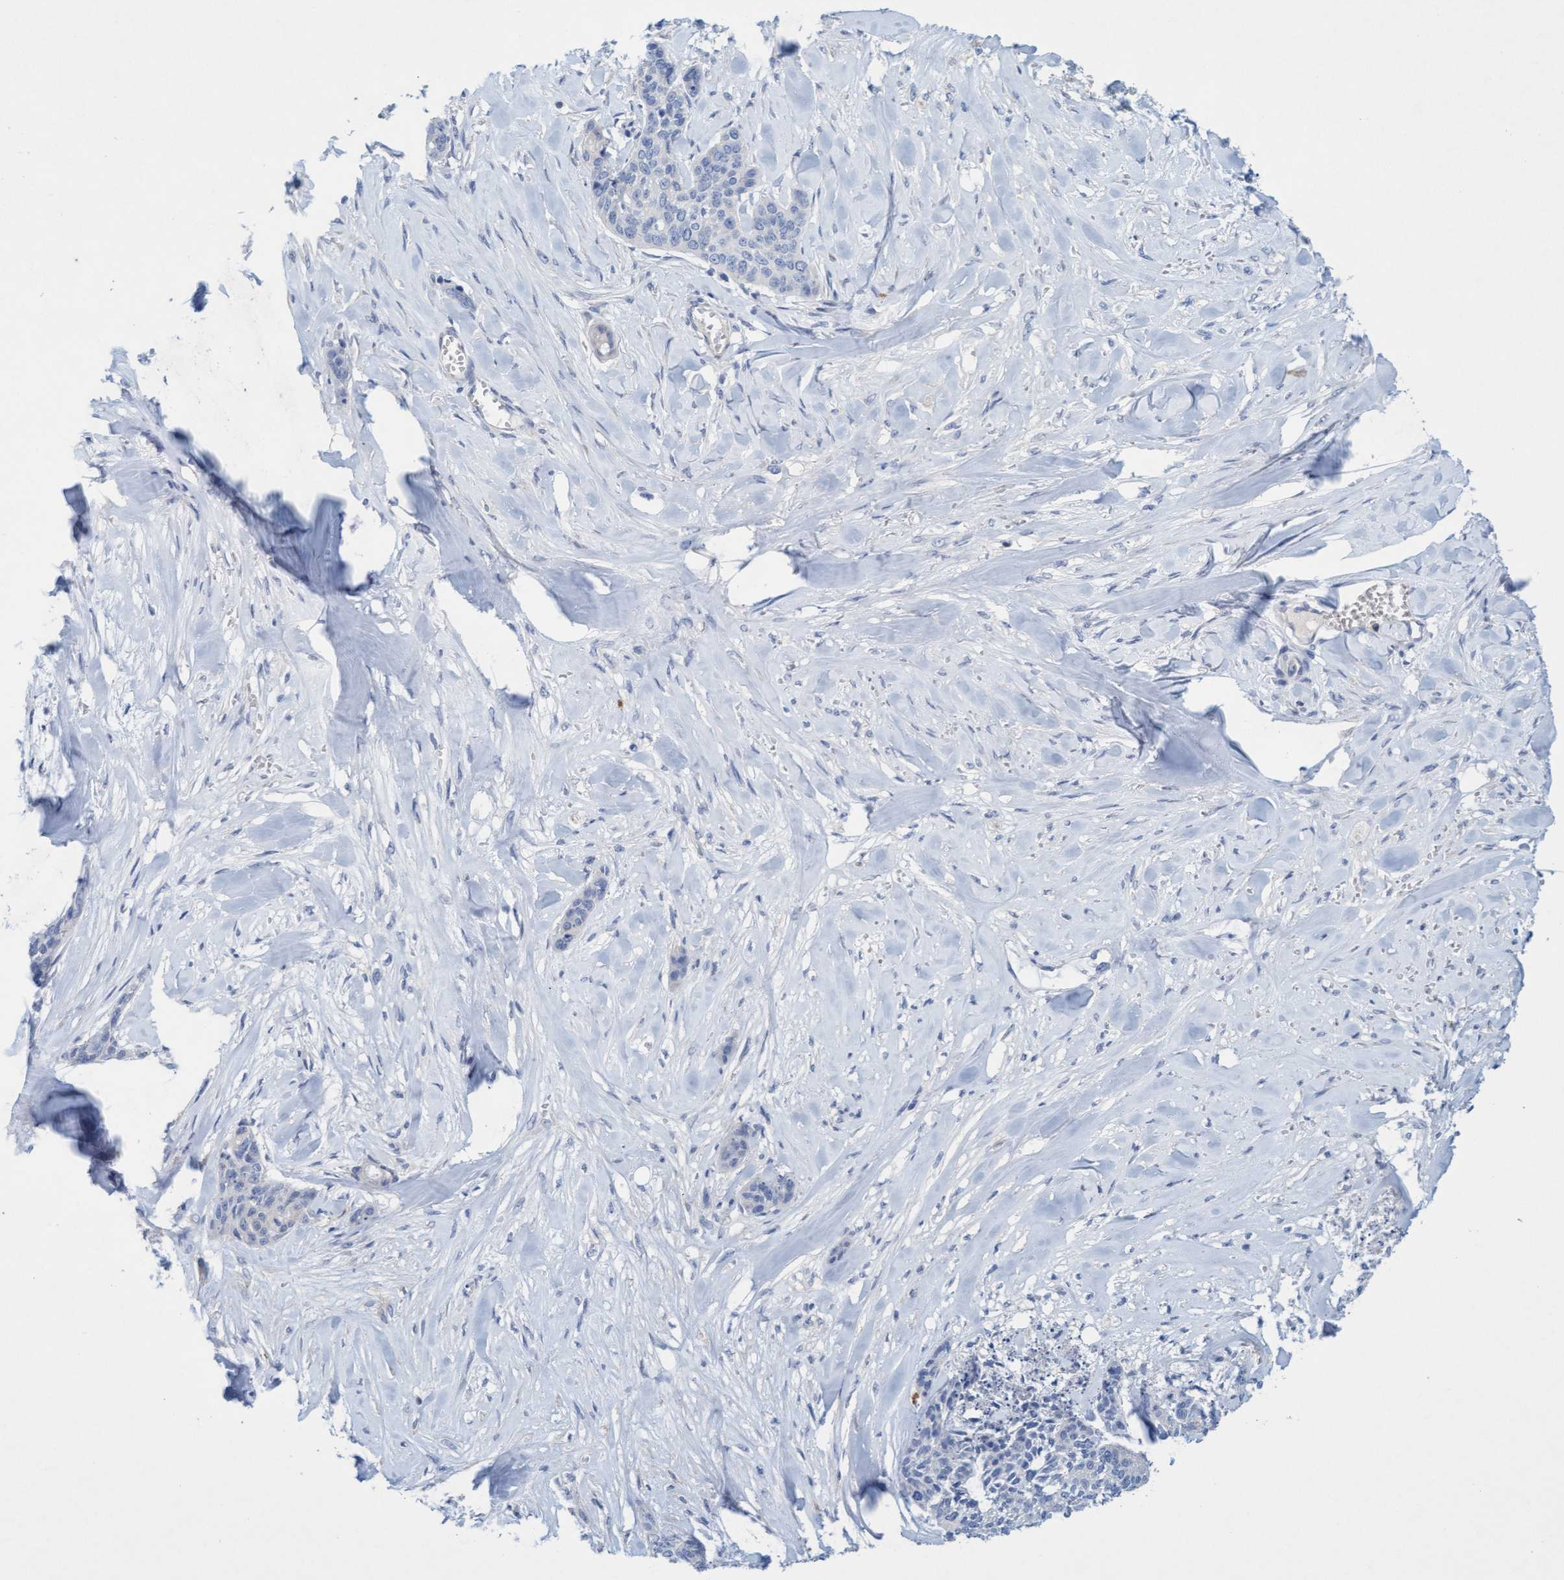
{"staining": {"intensity": "negative", "quantity": "none", "location": "none"}, "tissue": "skin cancer", "cell_type": "Tumor cells", "image_type": "cancer", "snomed": [{"axis": "morphology", "description": "Basal cell carcinoma"}, {"axis": "topography", "description": "Skin"}], "caption": "This is an immunohistochemistry image of human skin basal cell carcinoma. There is no staining in tumor cells.", "gene": "SIGIRR", "patient": {"sex": "female", "age": 64}}